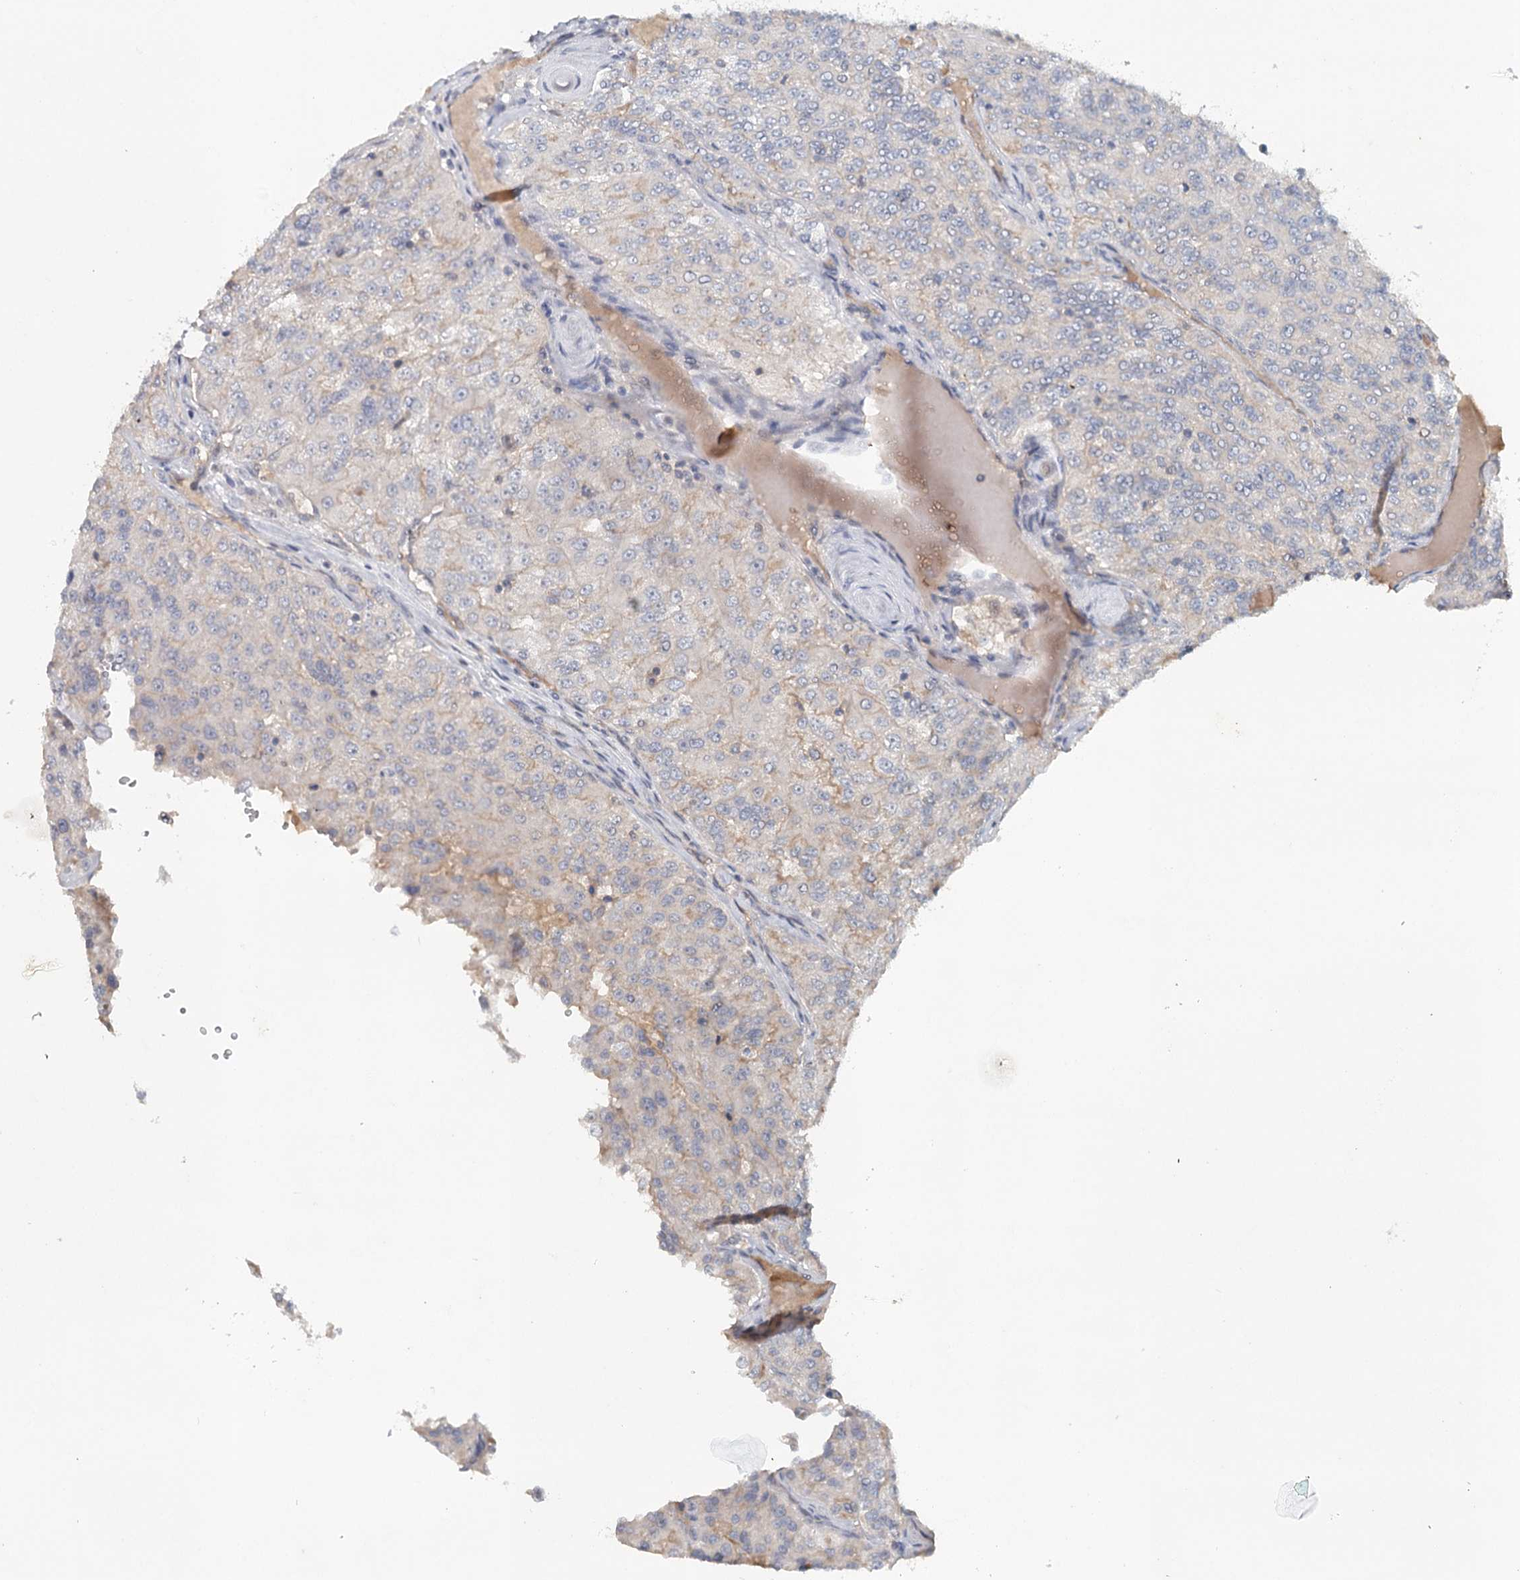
{"staining": {"intensity": "weak", "quantity": "<25%", "location": "cytoplasmic/membranous"}, "tissue": "renal cancer", "cell_type": "Tumor cells", "image_type": "cancer", "snomed": [{"axis": "morphology", "description": "Adenocarcinoma, NOS"}, {"axis": "topography", "description": "Kidney"}], "caption": "Immunohistochemistry (IHC) image of neoplastic tissue: renal adenocarcinoma stained with DAB (3,3'-diaminobenzidine) shows no significant protein expression in tumor cells. Nuclei are stained in blue.", "gene": "SYNPO", "patient": {"sex": "female", "age": 63}}